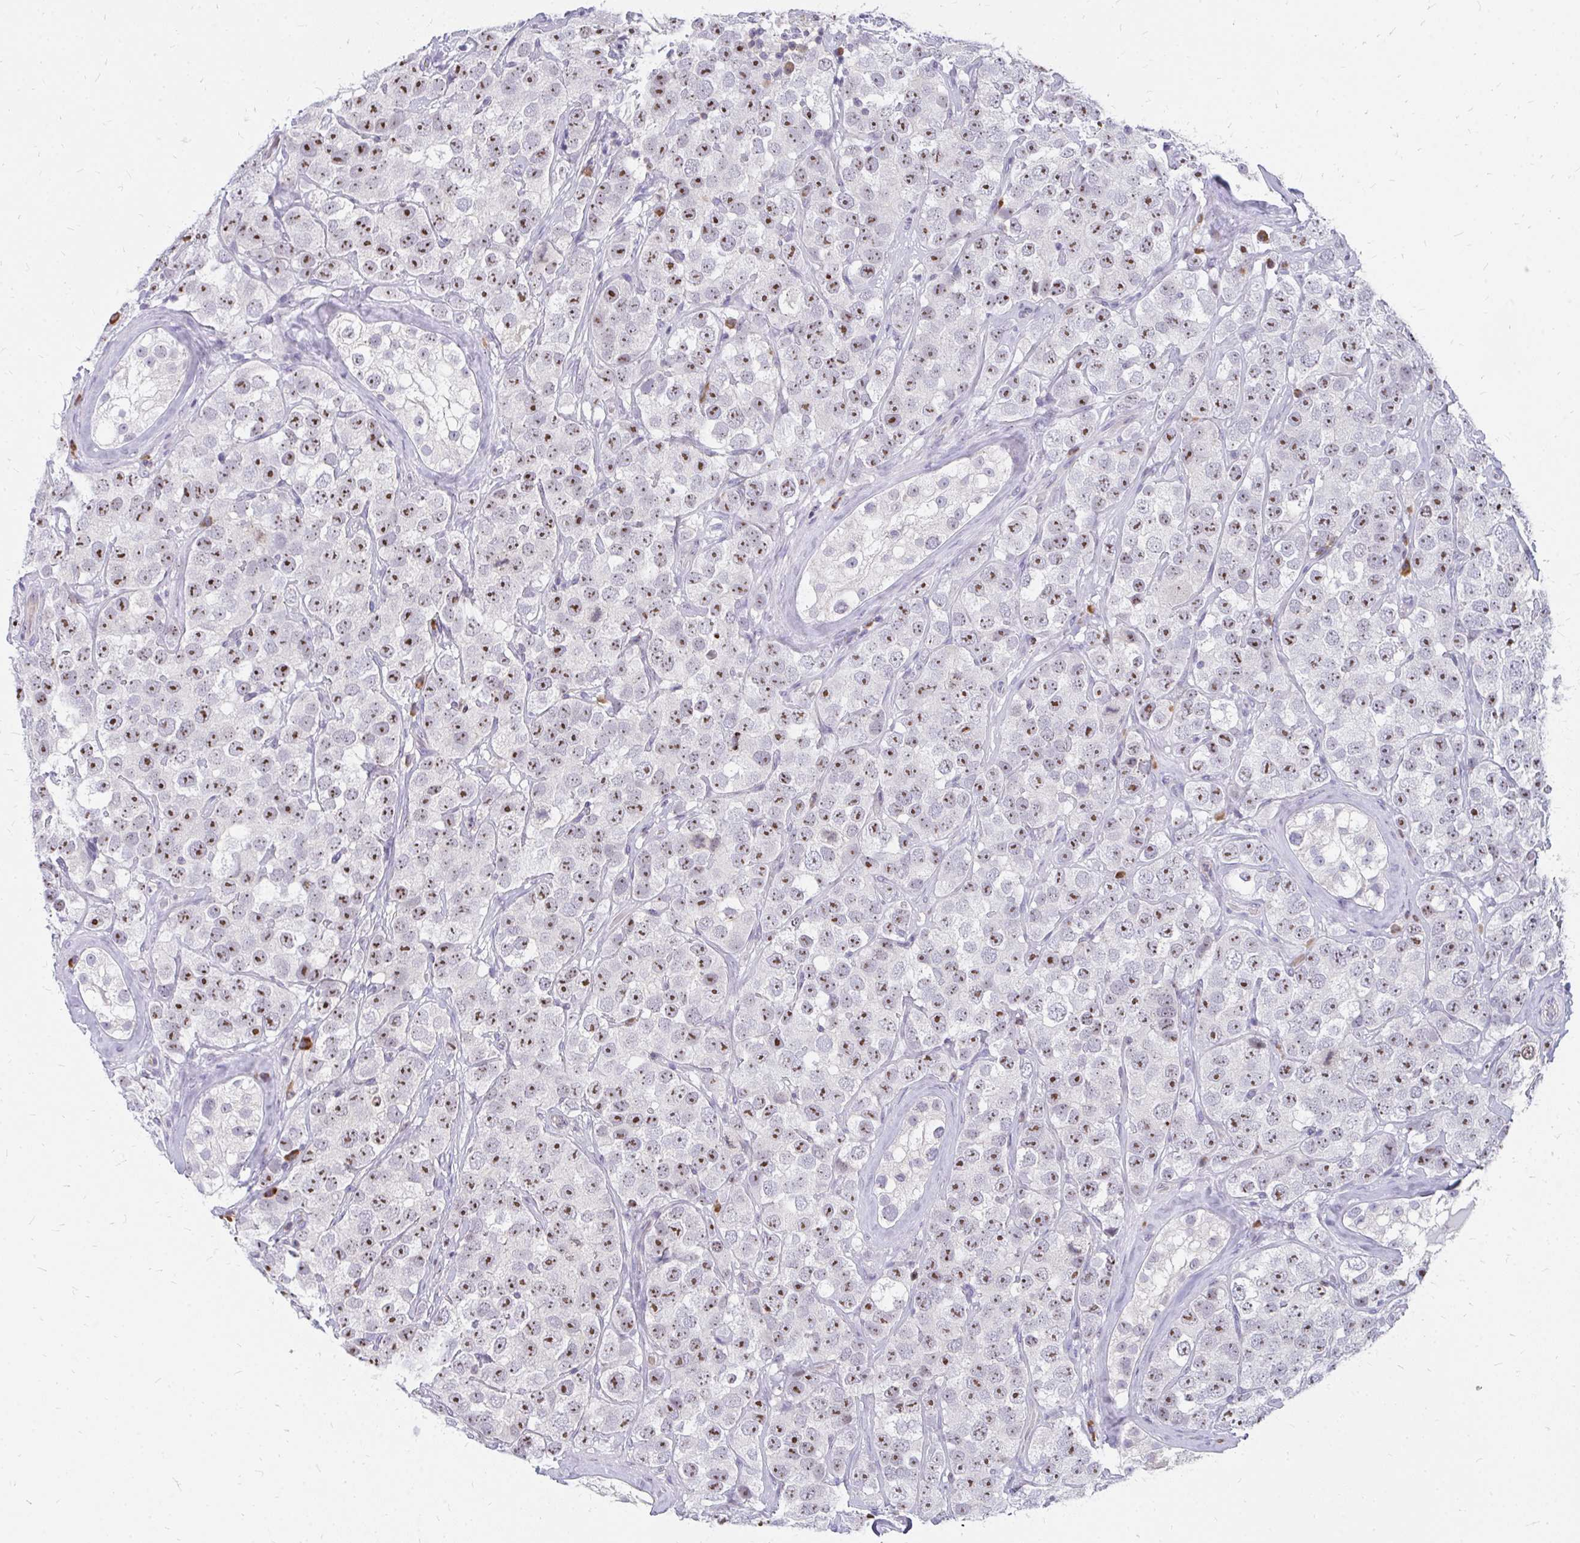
{"staining": {"intensity": "moderate", "quantity": ">75%", "location": "nuclear"}, "tissue": "testis cancer", "cell_type": "Tumor cells", "image_type": "cancer", "snomed": [{"axis": "morphology", "description": "Seminoma, NOS"}, {"axis": "topography", "description": "Testis"}], "caption": "Immunohistochemical staining of testis cancer (seminoma) exhibits medium levels of moderate nuclear staining in approximately >75% of tumor cells.", "gene": "FAM9A", "patient": {"sex": "male", "age": 28}}